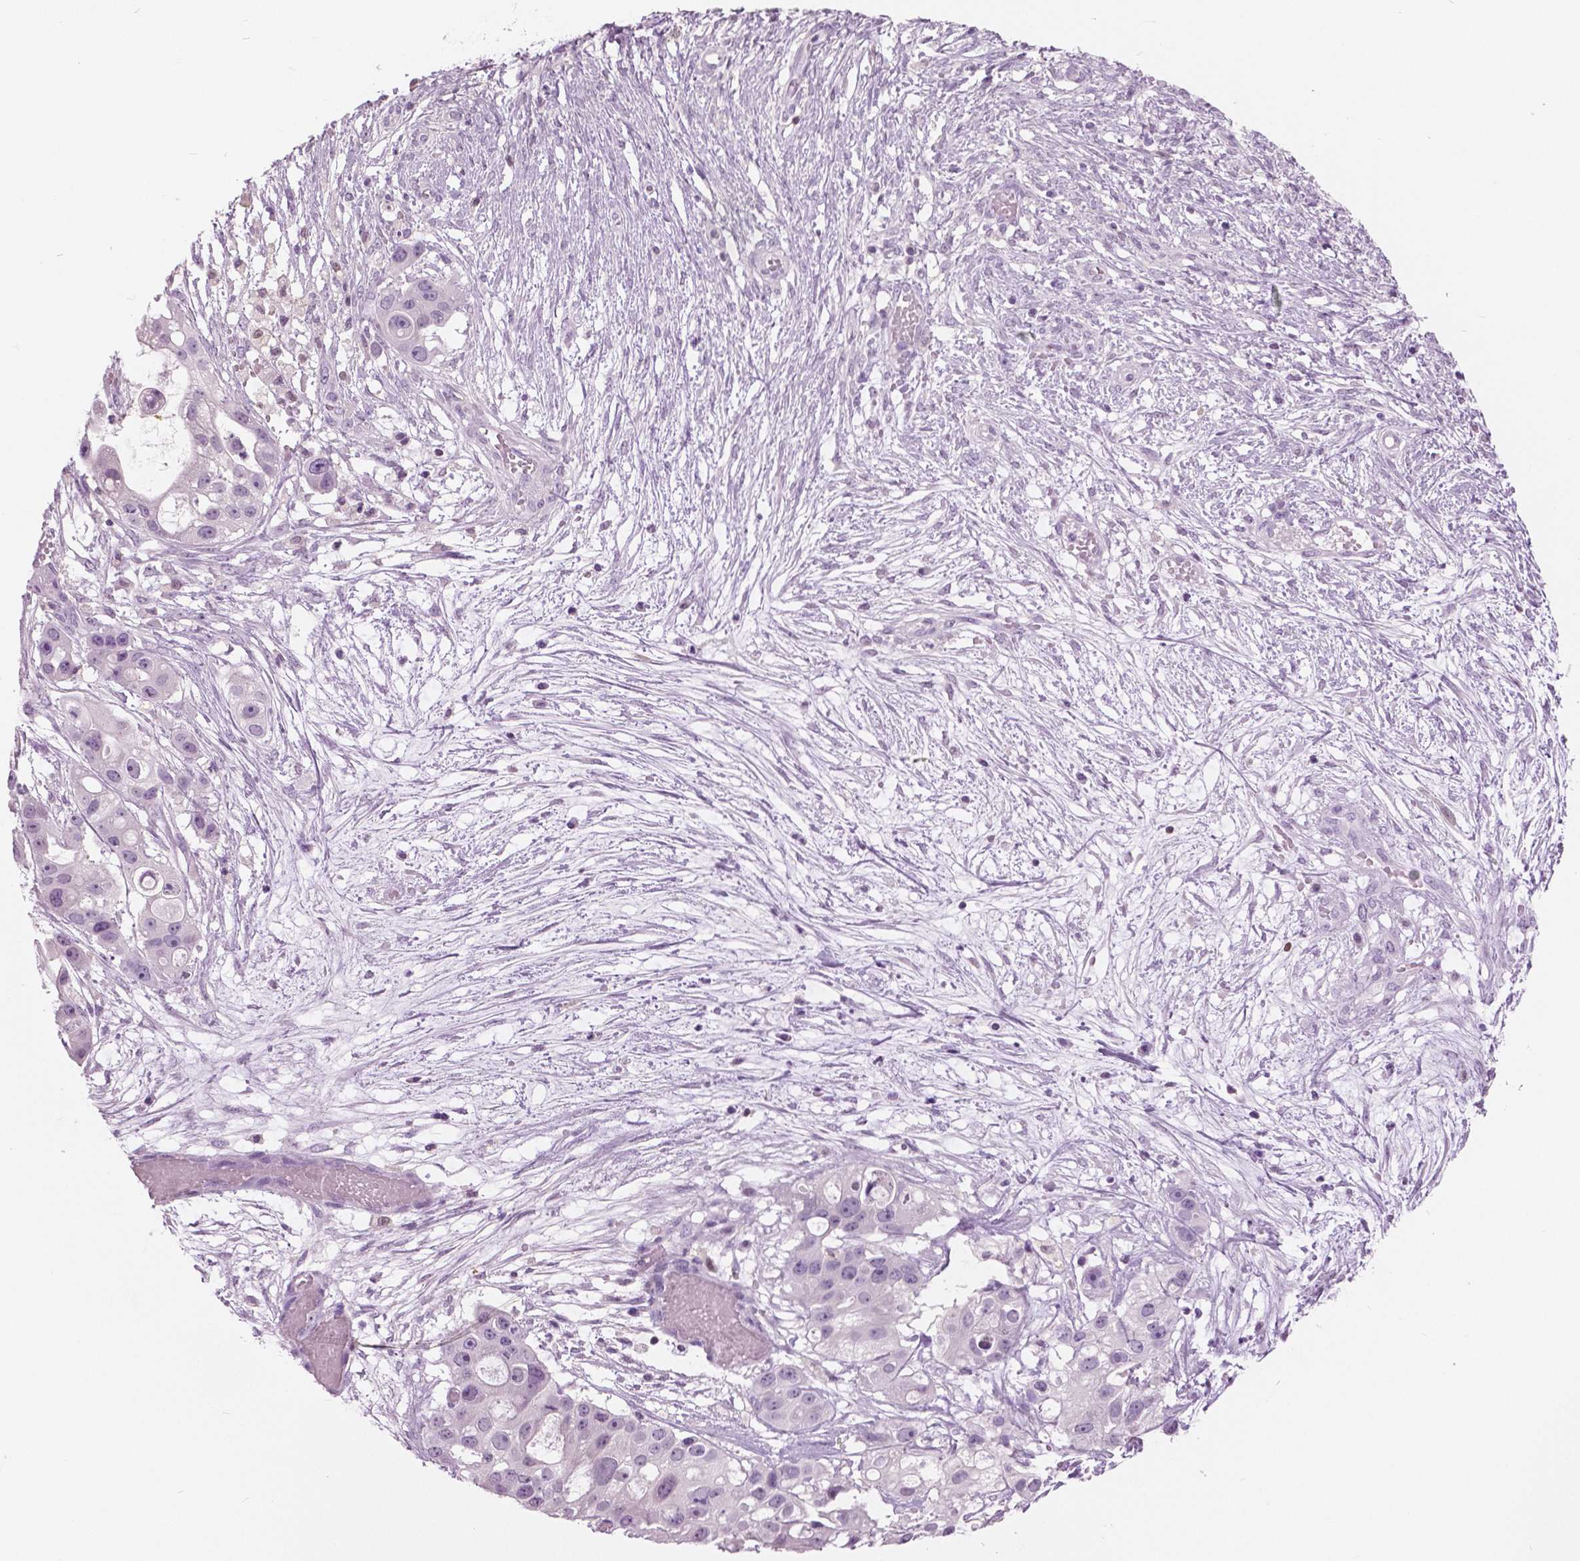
{"staining": {"intensity": "negative", "quantity": "none", "location": "none"}, "tissue": "ovarian cancer", "cell_type": "Tumor cells", "image_type": "cancer", "snomed": [{"axis": "morphology", "description": "Cystadenocarcinoma, serous, NOS"}, {"axis": "topography", "description": "Ovary"}], "caption": "Protein analysis of ovarian serous cystadenocarcinoma reveals no significant staining in tumor cells.", "gene": "GALM", "patient": {"sex": "female", "age": 56}}